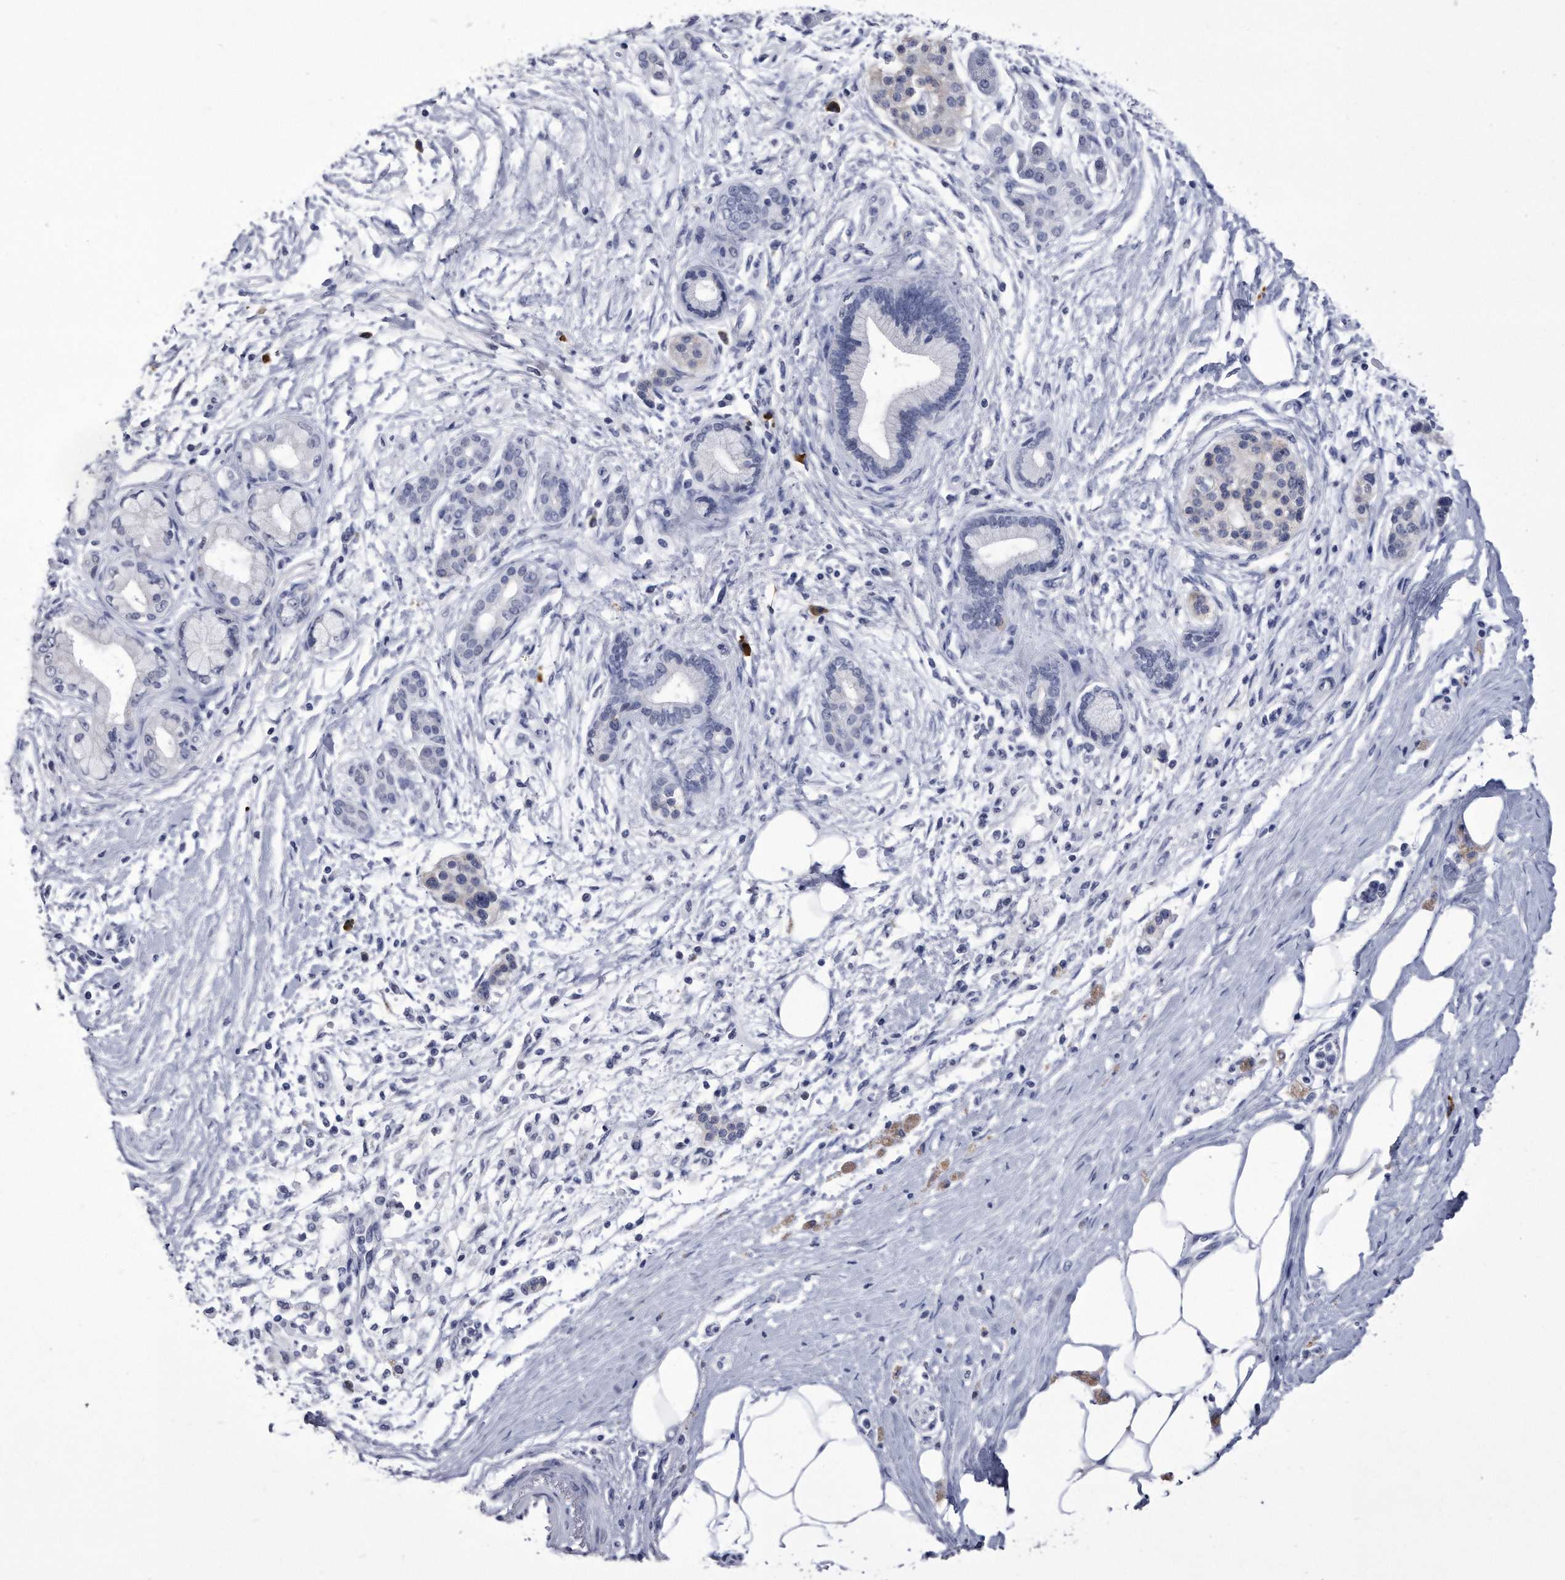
{"staining": {"intensity": "negative", "quantity": "none", "location": "none"}, "tissue": "pancreatic cancer", "cell_type": "Tumor cells", "image_type": "cancer", "snomed": [{"axis": "morphology", "description": "Adenocarcinoma, NOS"}, {"axis": "topography", "description": "Pancreas"}], "caption": "Immunohistochemical staining of pancreatic cancer demonstrates no significant staining in tumor cells.", "gene": "KCTD8", "patient": {"sex": "male", "age": 58}}